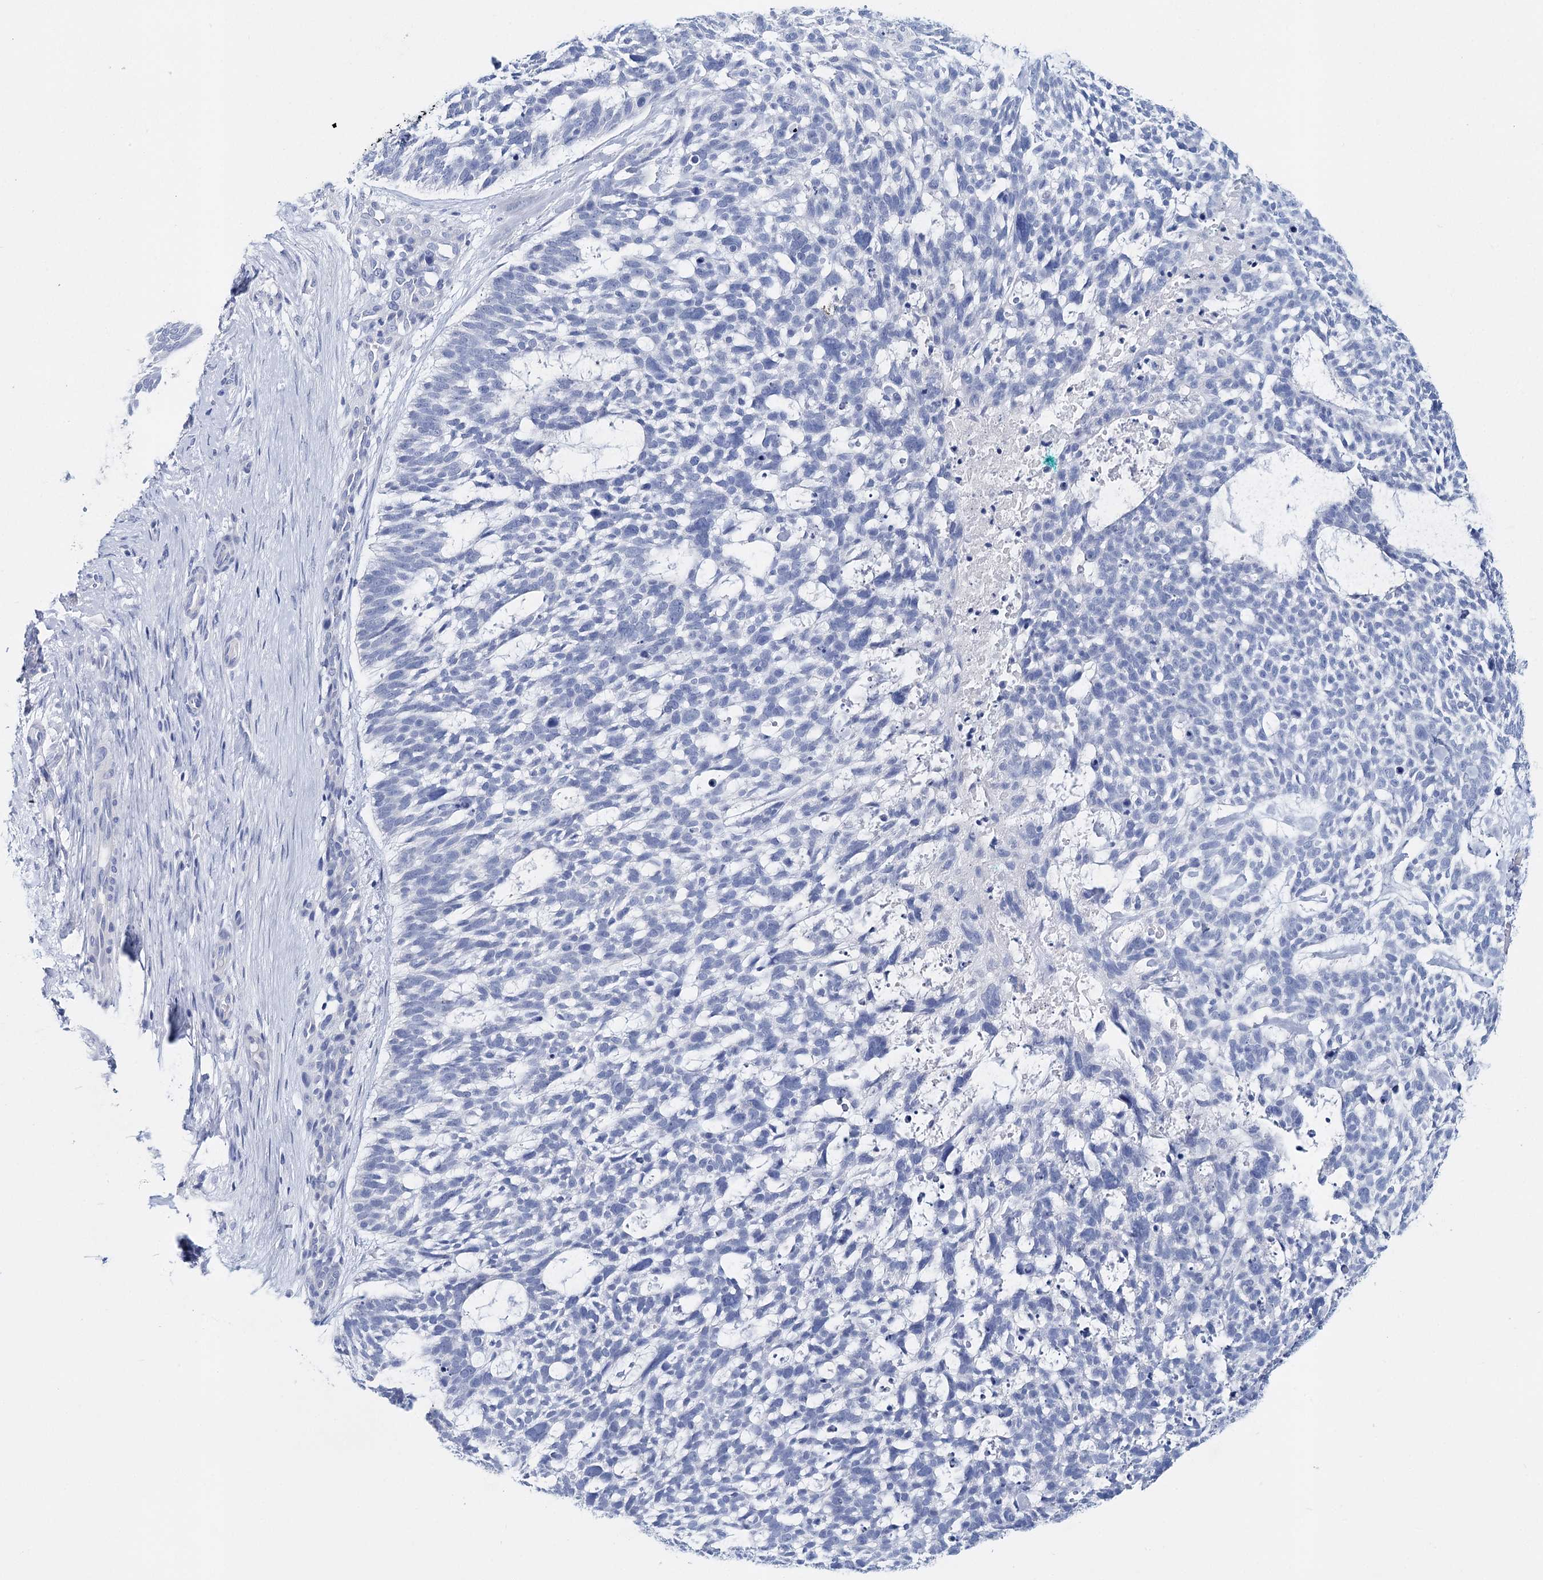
{"staining": {"intensity": "negative", "quantity": "none", "location": "none"}, "tissue": "skin cancer", "cell_type": "Tumor cells", "image_type": "cancer", "snomed": [{"axis": "morphology", "description": "Basal cell carcinoma"}, {"axis": "topography", "description": "Skin"}], "caption": "The image exhibits no staining of tumor cells in skin cancer.", "gene": "CEACAM8", "patient": {"sex": "male", "age": 88}}